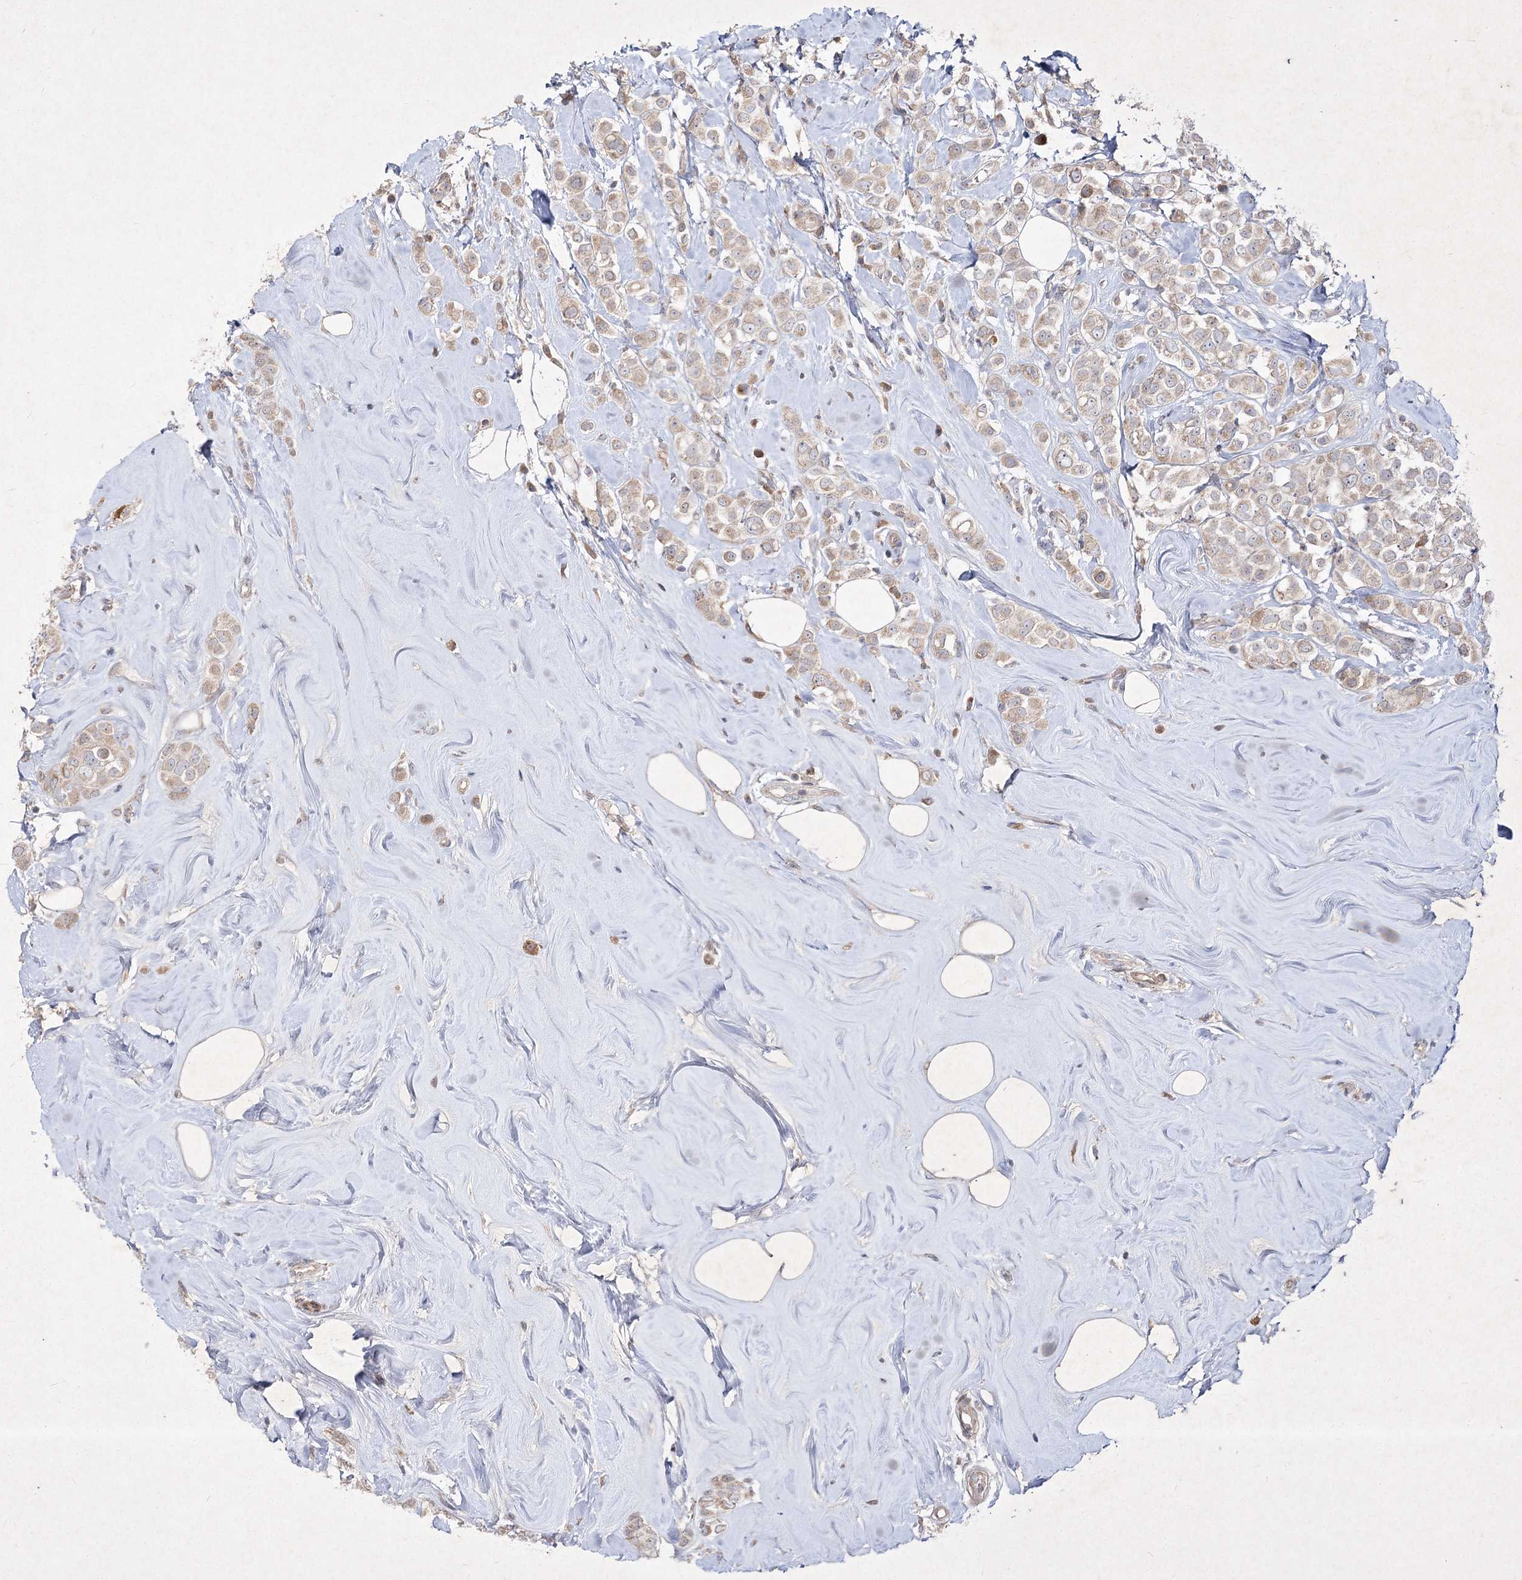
{"staining": {"intensity": "weak", "quantity": "25%-75%", "location": "cytoplasmic/membranous"}, "tissue": "breast cancer", "cell_type": "Tumor cells", "image_type": "cancer", "snomed": [{"axis": "morphology", "description": "Lobular carcinoma"}, {"axis": "topography", "description": "Breast"}], "caption": "Protein staining of breast lobular carcinoma tissue demonstrates weak cytoplasmic/membranous positivity in about 25%-75% of tumor cells. The protein is shown in brown color, while the nuclei are stained blue.", "gene": "CIB2", "patient": {"sex": "female", "age": 47}}